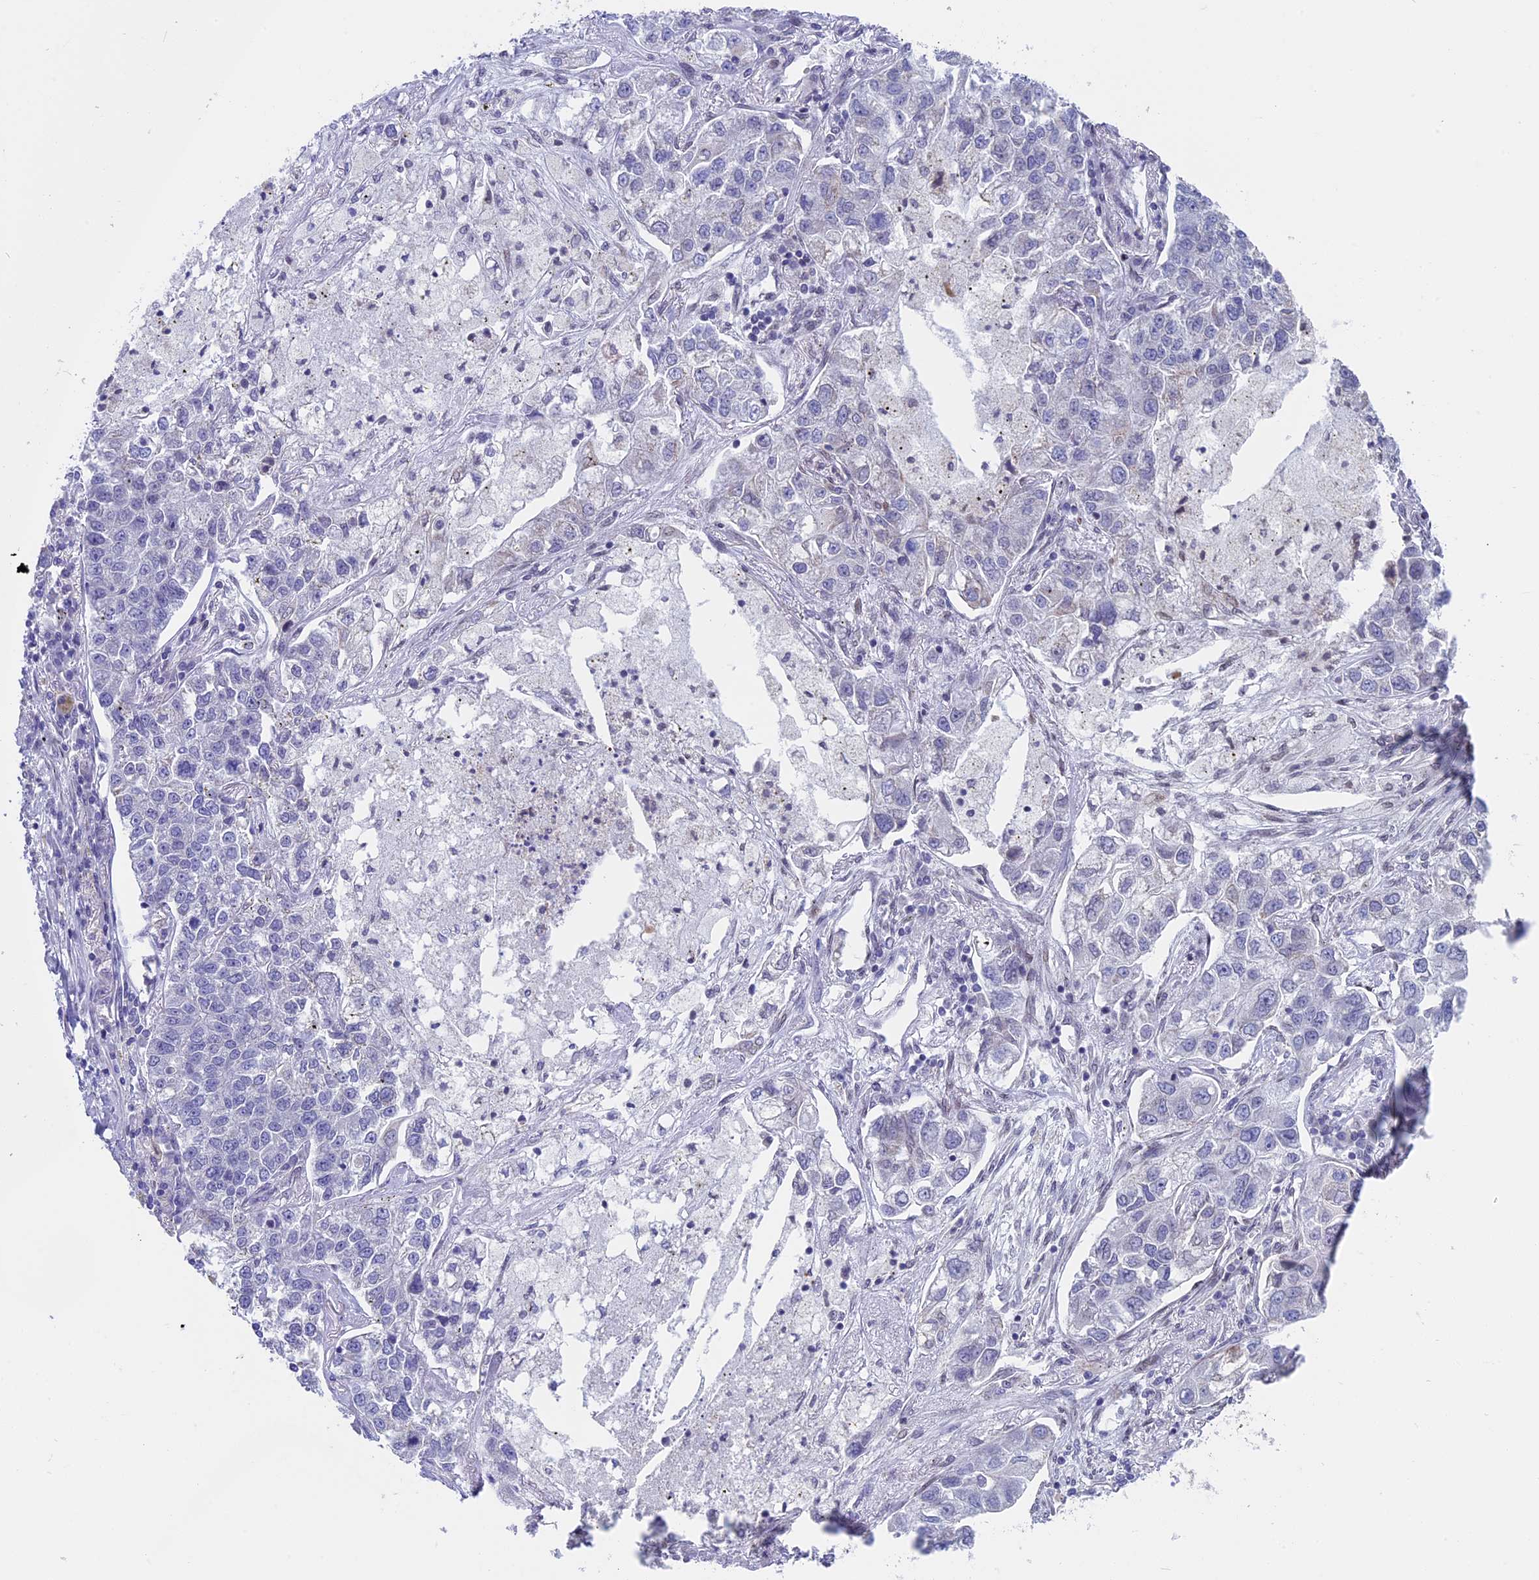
{"staining": {"intensity": "negative", "quantity": "none", "location": "none"}, "tissue": "lung cancer", "cell_type": "Tumor cells", "image_type": "cancer", "snomed": [{"axis": "morphology", "description": "Adenocarcinoma, NOS"}, {"axis": "topography", "description": "Lung"}], "caption": "Tumor cells show no significant protein positivity in lung cancer.", "gene": "PTCHD4", "patient": {"sex": "male", "age": 49}}